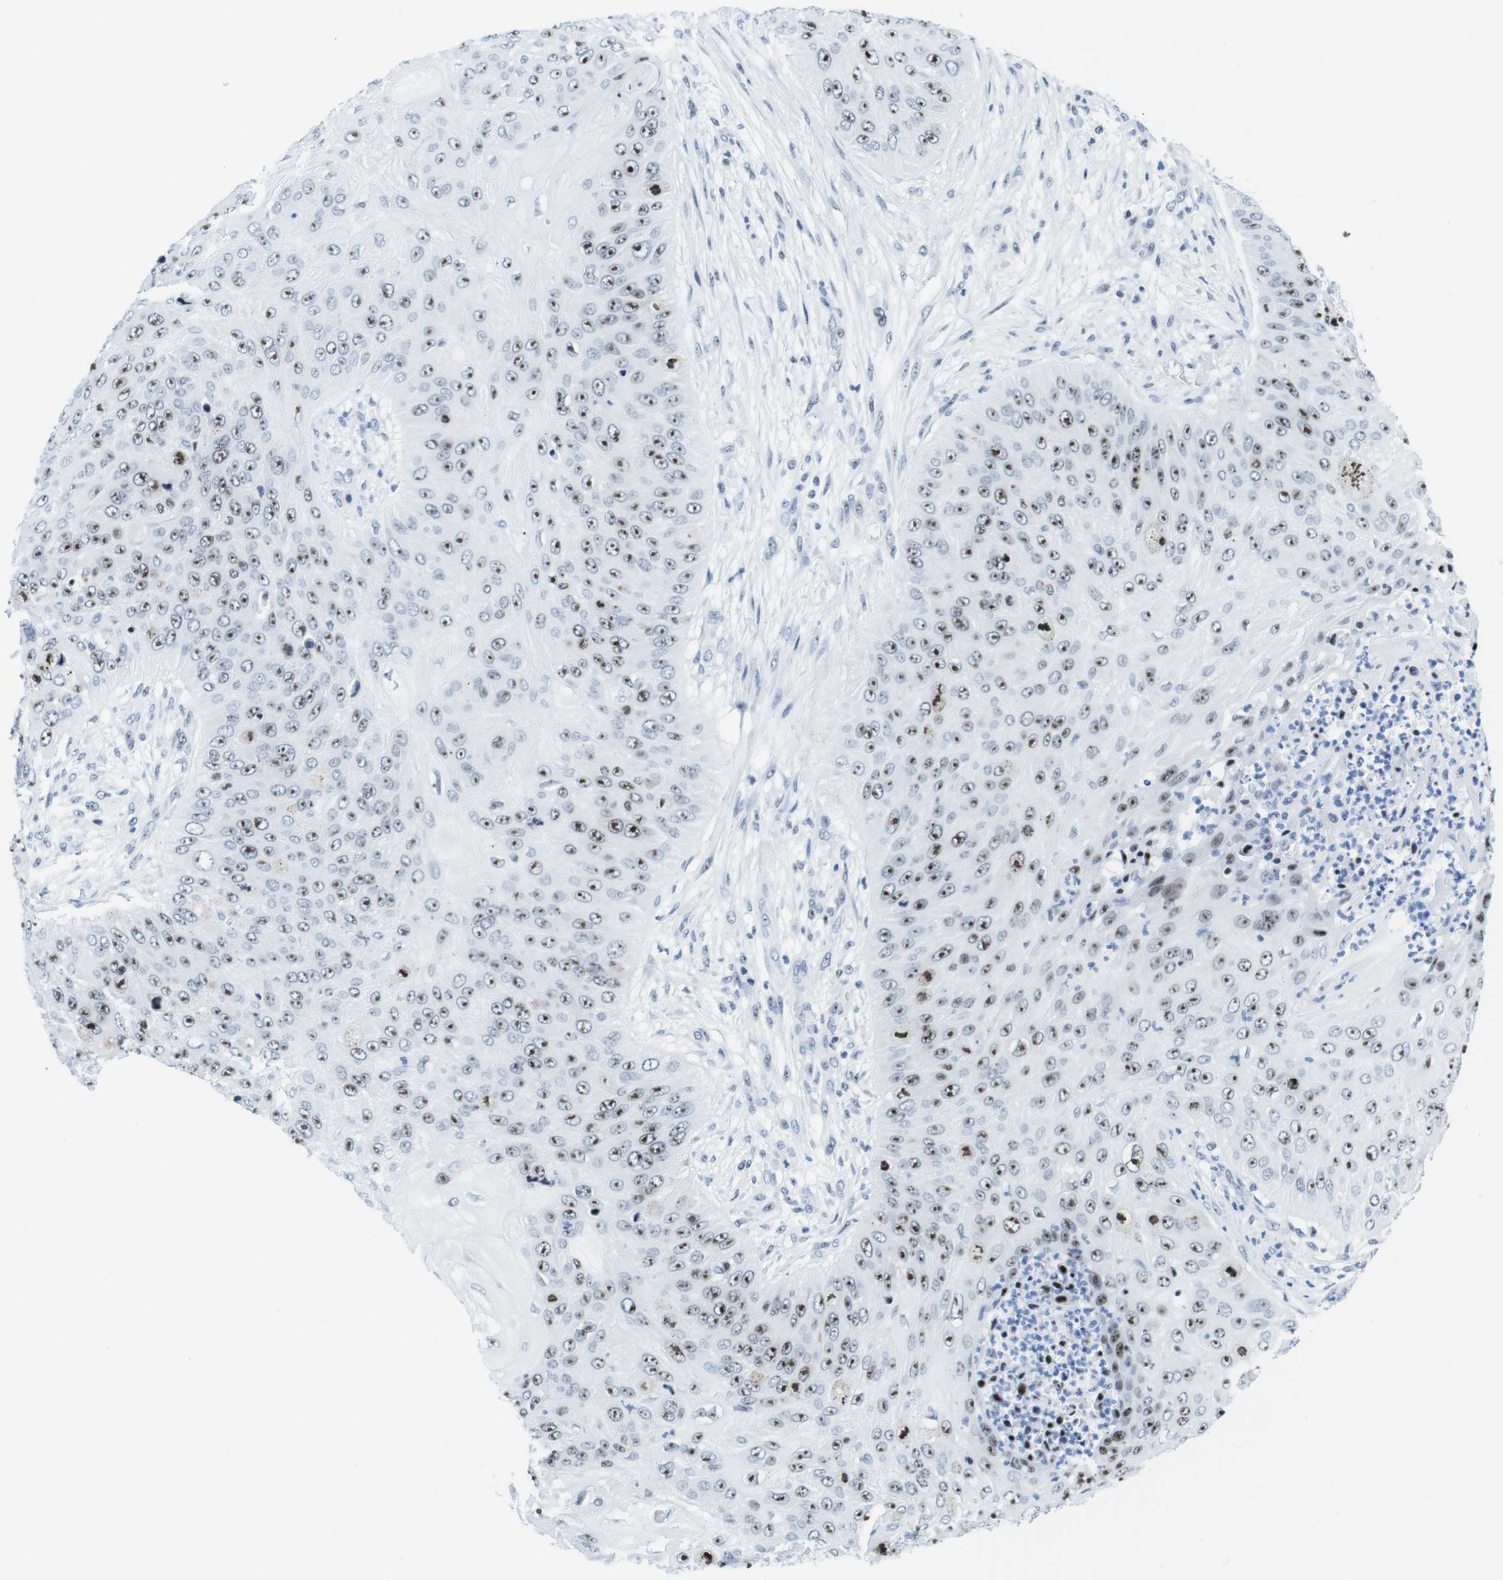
{"staining": {"intensity": "strong", "quantity": ">75%", "location": "nuclear"}, "tissue": "skin cancer", "cell_type": "Tumor cells", "image_type": "cancer", "snomed": [{"axis": "morphology", "description": "Squamous cell carcinoma, NOS"}, {"axis": "topography", "description": "Skin"}], "caption": "Strong nuclear protein staining is present in about >75% of tumor cells in squamous cell carcinoma (skin).", "gene": "NIFK", "patient": {"sex": "female", "age": 80}}